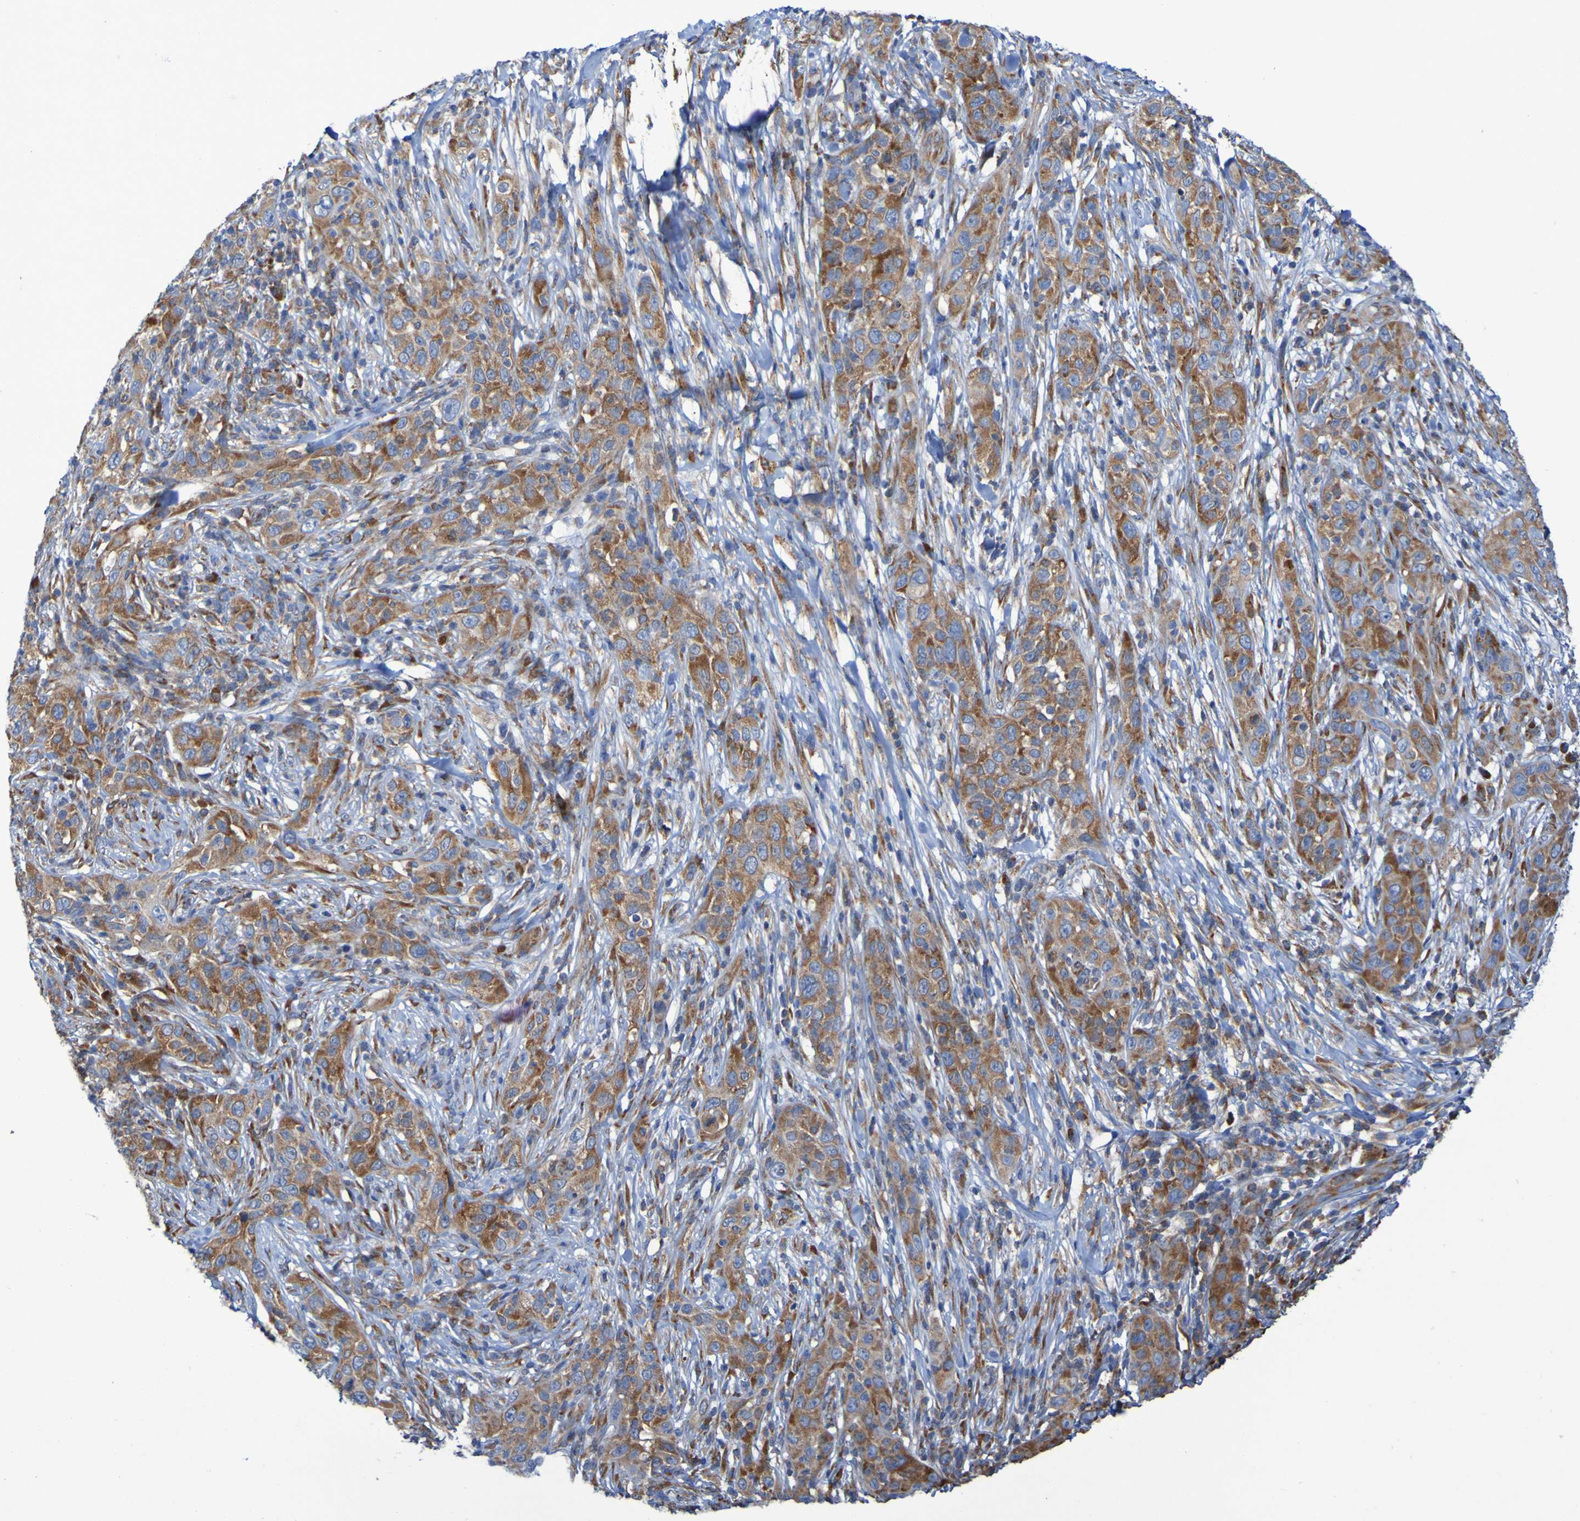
{"staining": {"intensity": "moderate", "quantity": ">75%", "location": "cytoplasmic/membranous"}, "tissue": "skin cancer", "cell_type": "Tumor cells", "image_type": "cancer", "snomed": [{"axis": "morphology", "description": "Squamous cell carcinoma, NOS"}, {"axis": "topography", "description": "Skin"}], "caption": "High-magnification brightfield microscopy of squamous cell carcinoma (skin) stained with DAB (brown) and counterstained with hematoxylin (blue). tumor cells exhibit moderate cytoplasmic/membranous staining is identified in approximately>75% of cells. The staining was performed using DAB (3,3'-diaminobenzidine), with brown indicating positive protein expression. Nuclei are stained blue with hematoxylin.", "gene": "FKBP3", "patient": {"sex": "female", "age": 88}}